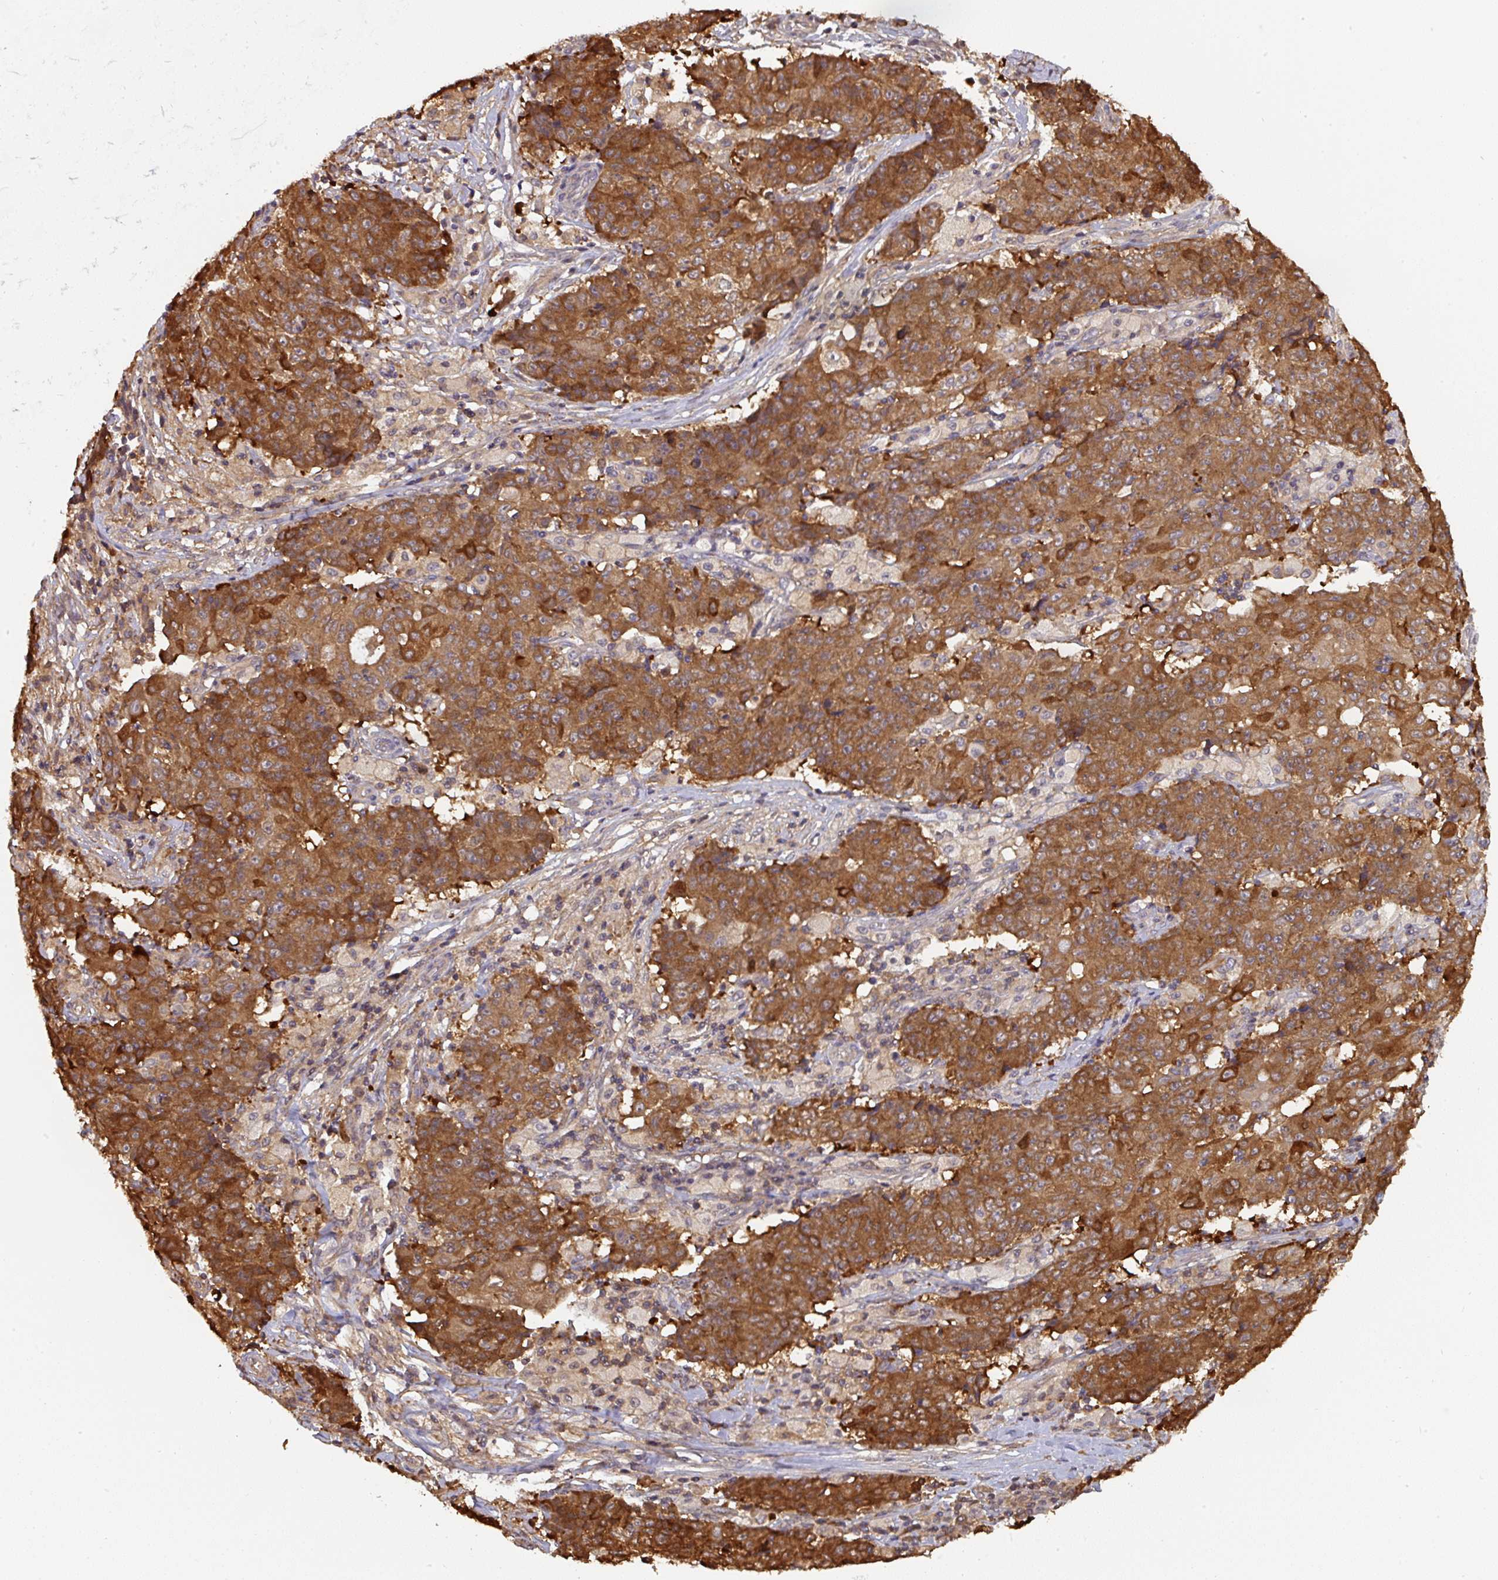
{"staining": {"intensity": "strong", "quantity": ">75%", "location": "cytoplasmic/membranous"}, "tissue": "ovarian cancer", "cell_type": "Tumor cells", "image_type": "cancer", "snomed": [{"axis": "morphology", "description": "Carcinoma, endometroid"}, {"axis": "topography", "description": "Ovary"}], "caption": "Brown immunohistochemical staining in human ovarian cancer exhibits strong cytoplasmic/membranous staining in about >75% of tumor cells. Nuclei are stained in blue.", "gene": "ST13", "patient": {"sex": "female", "age": 42}}